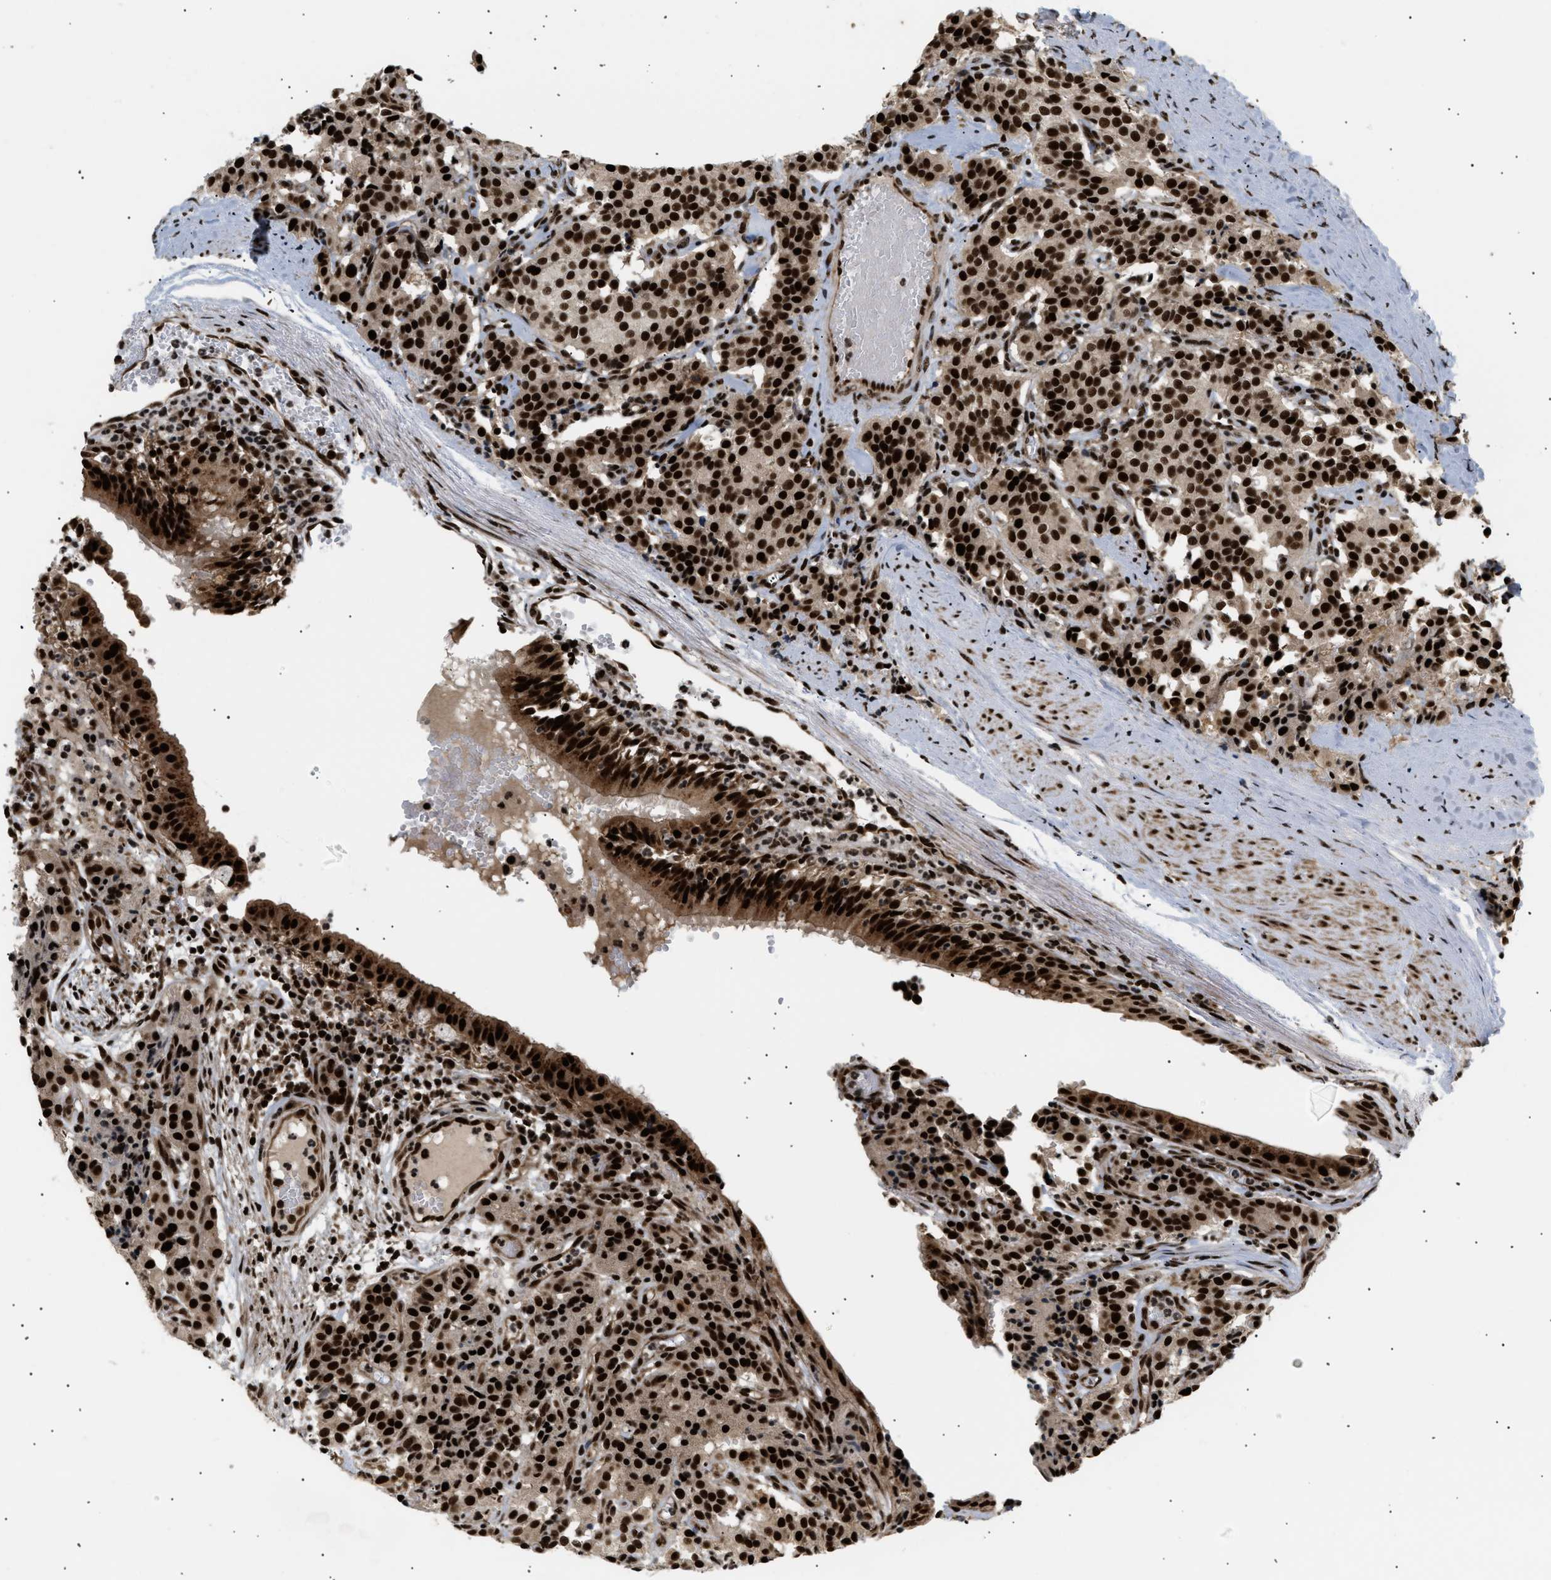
{"staining": {"intensity": "strong", "quantity": ">75%", "location": "nuclear"}, "tissue": "carcinoid", "cell_type": "Tumor cells", "image_type": "cancer", "snomed": [{"axis": "morphology", "description": "Carcinoid, malignant, NOS"}, {"axis": "topography", "description": "Lung"}], "caption": "Immunohistochemical staining of human carcinoid (malignant) exhibits high levels of strong nuclear protein positivity in about >75% of tumor cells.", "gene": "RBM5", "patient": {"sex": "male", "age": 30}}